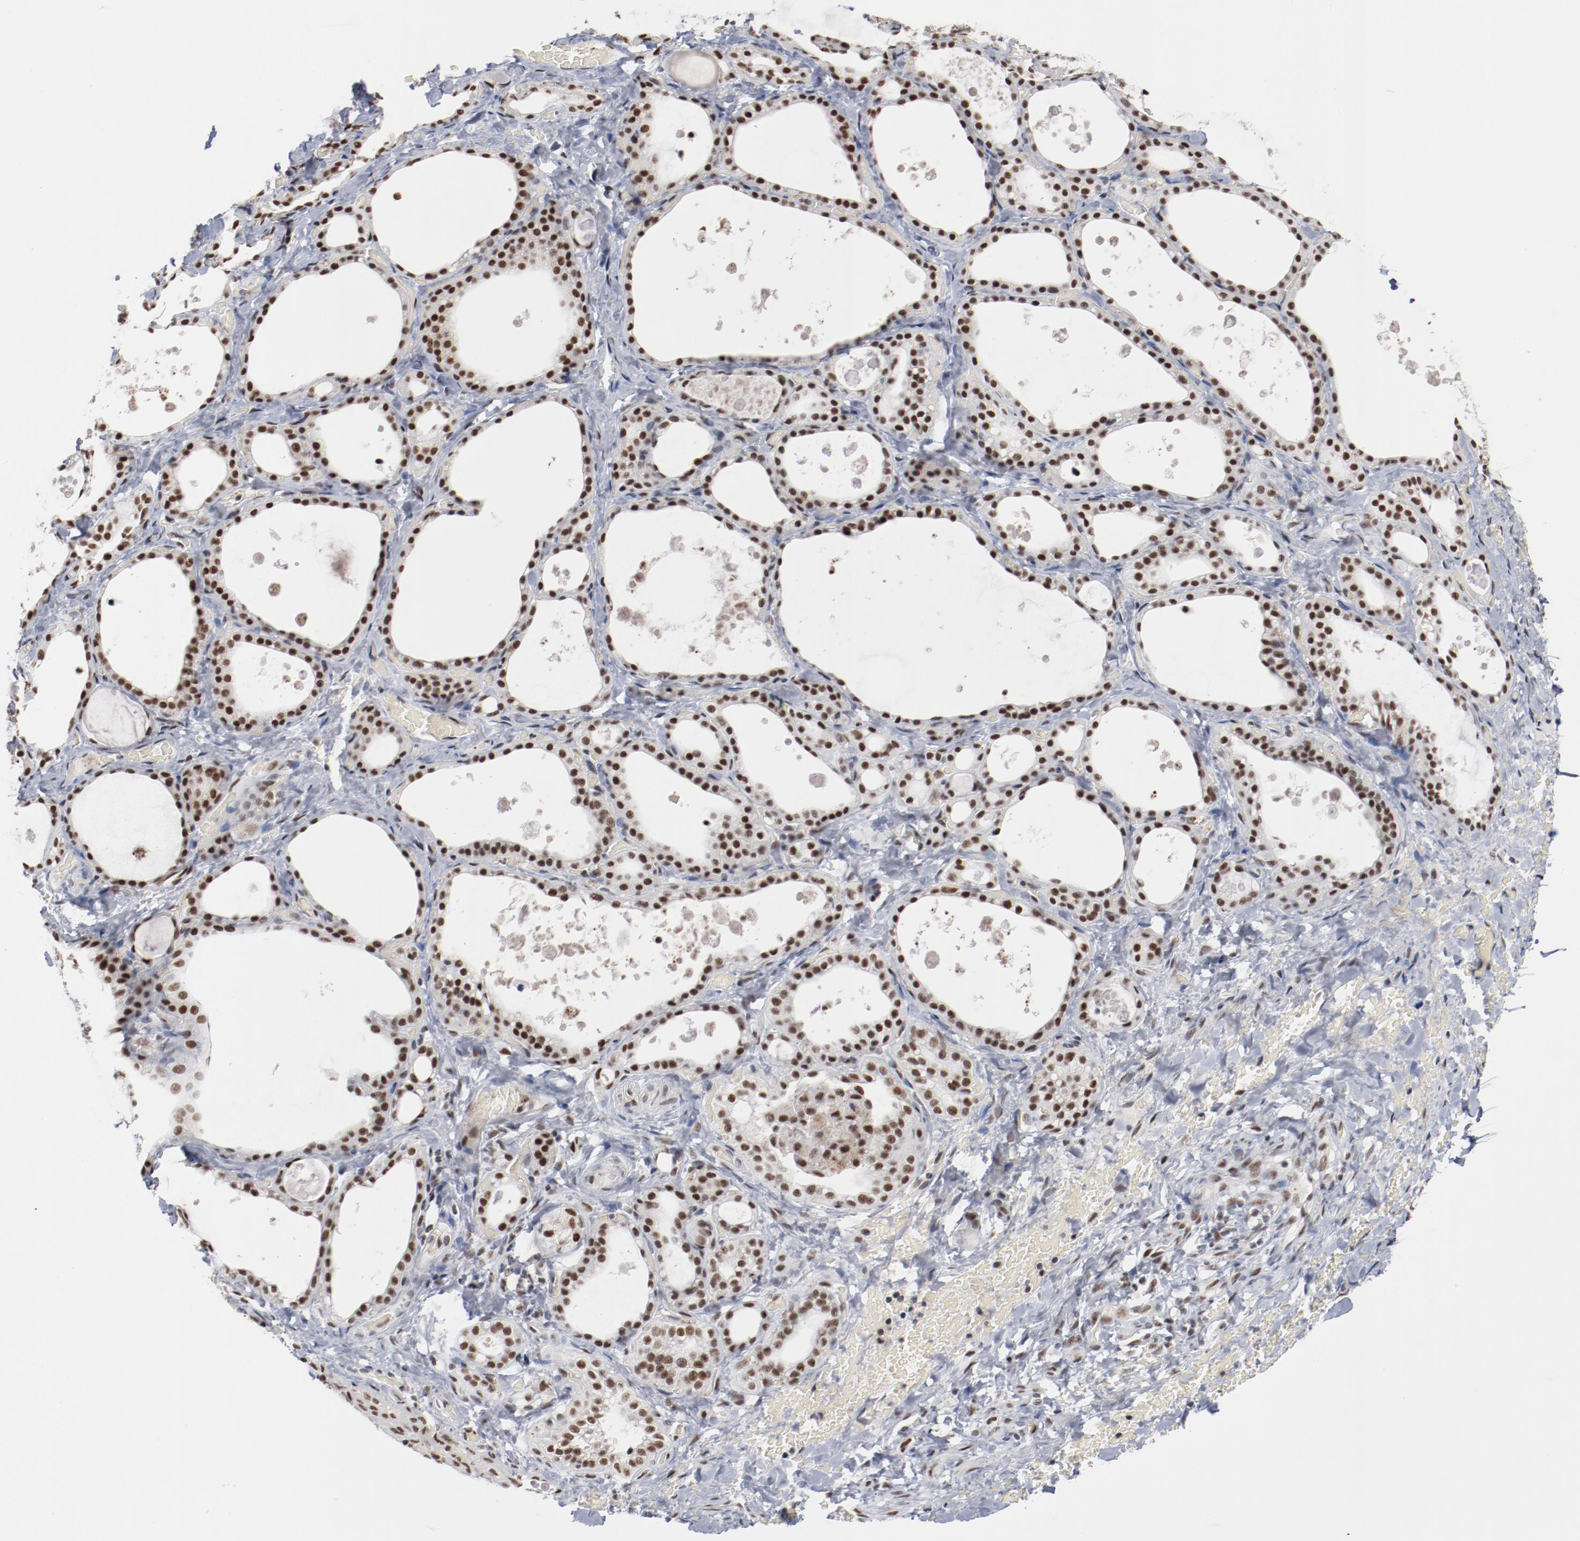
{"staining": {"intensity": "strong", "quantity": ">75%", "location": "nuclear"}, "tissue": "thyroid gland", "cell_type": "Glandular cells", "image_type": "normal", "snomed": [{"axis": "morphology", "description": "Normal tissue, NOS"}, {"axis": "topography", "description": "Thyroid gland"}], "caption": "IHC image of normal thyroid gland: human thyroid gland stained using IHC reveals high levels of strong protein expression localized specifically in the nuclear of glandular cells, appearing as a nuclear brown color.", "gene": "BUB3", "patient": {"sex": "male", "age": 61}}